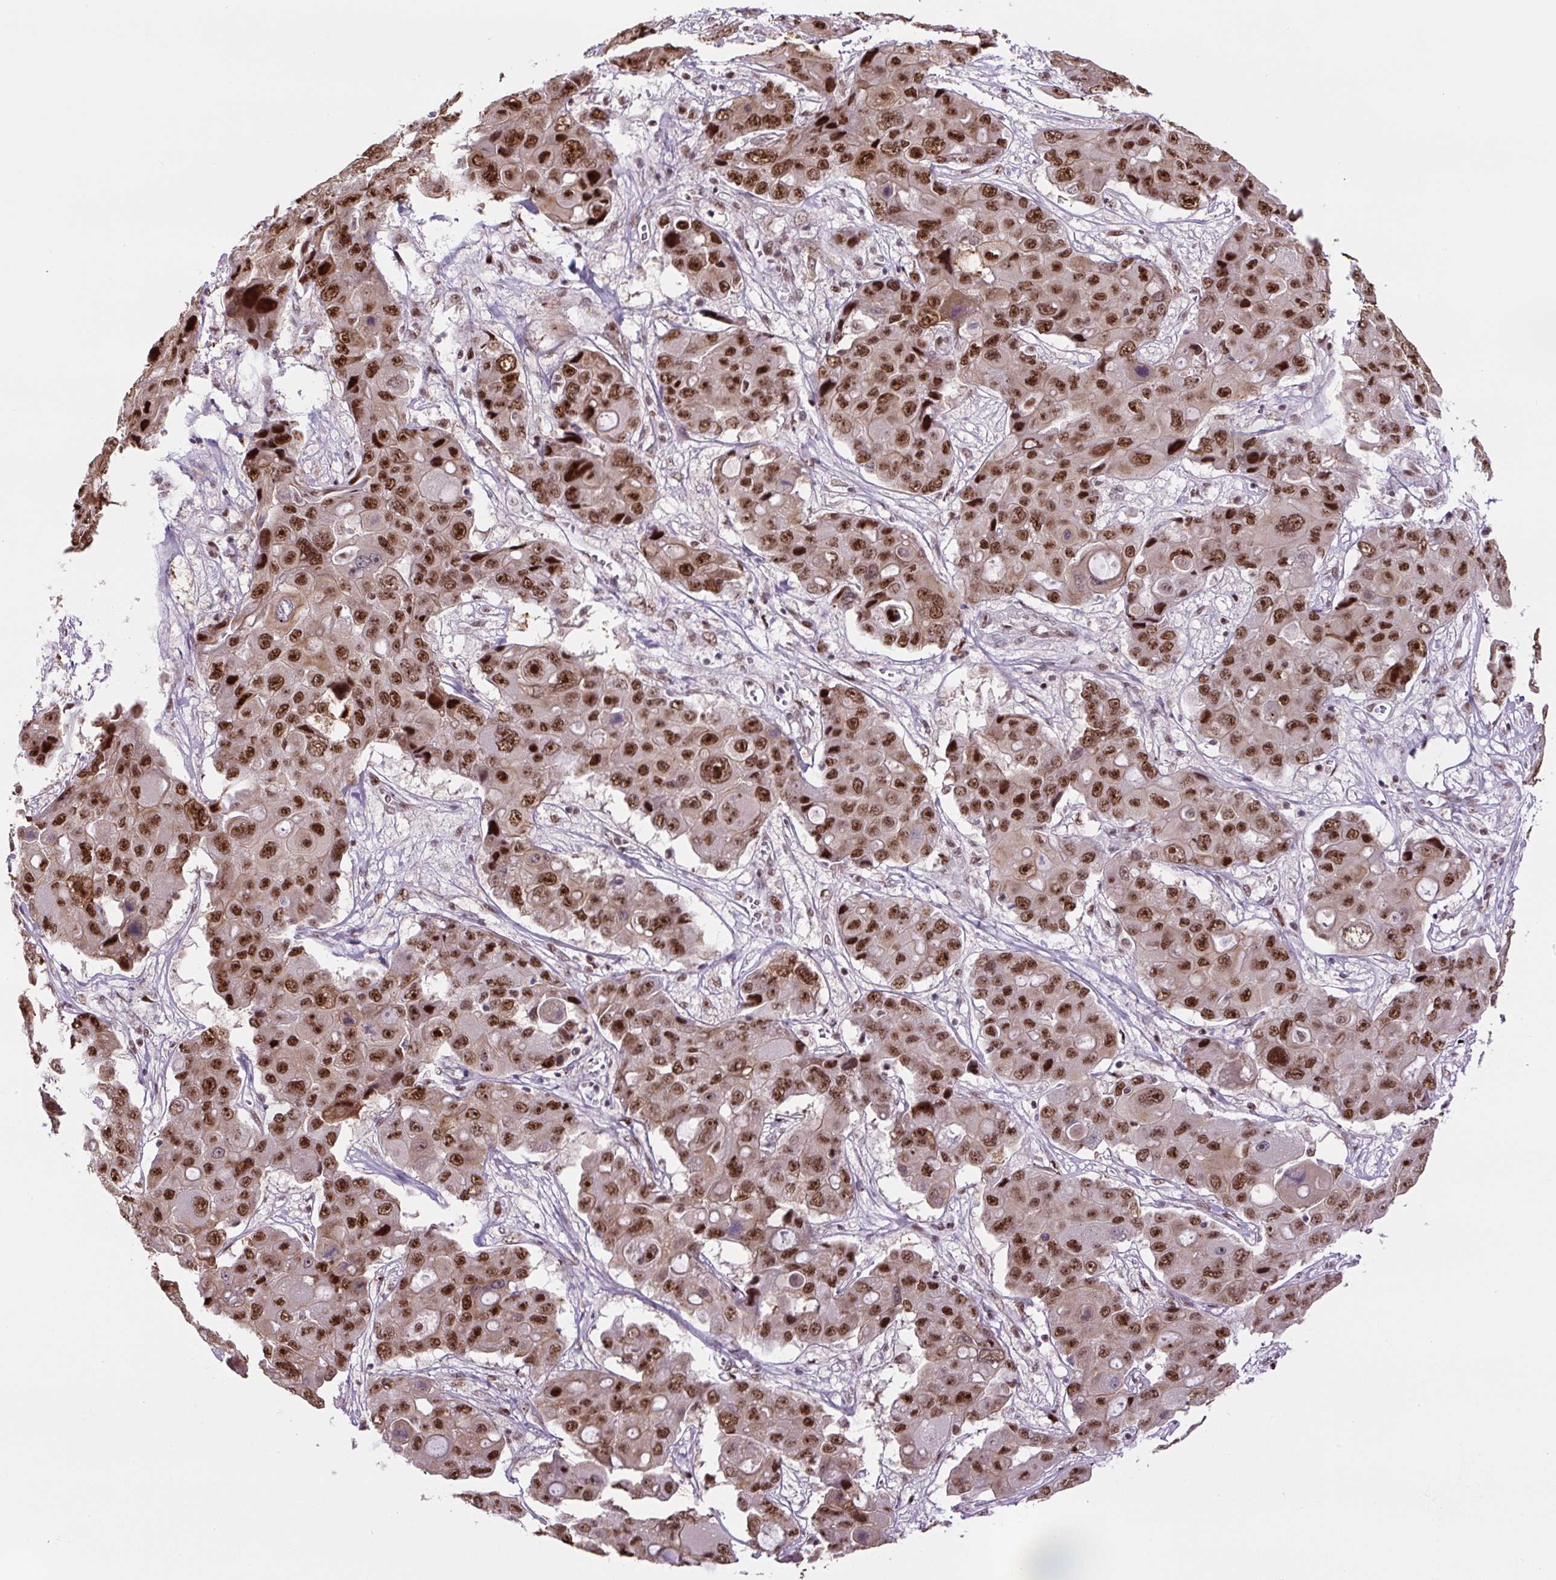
{"staining": {"intensity": "strong", "quantity": ">75%", "location": "nuclear"}, "tissue": "liver cancer", "cell_type": "Tumor cells", "image_type": "cancer", "snomed": [{"axis": "morphology", "description": "Cholangiocarcinoma"}, {"axis": "topography", "description": "Liver"}], "caption": "Liver cholangiocarcinoma was stained to show a protein in brown. There is high levels of strong nuclear staining in approximately >75% of tumor cells.", "gene": "TAF1A", "patient": {"sex": "male", "age": 67}}